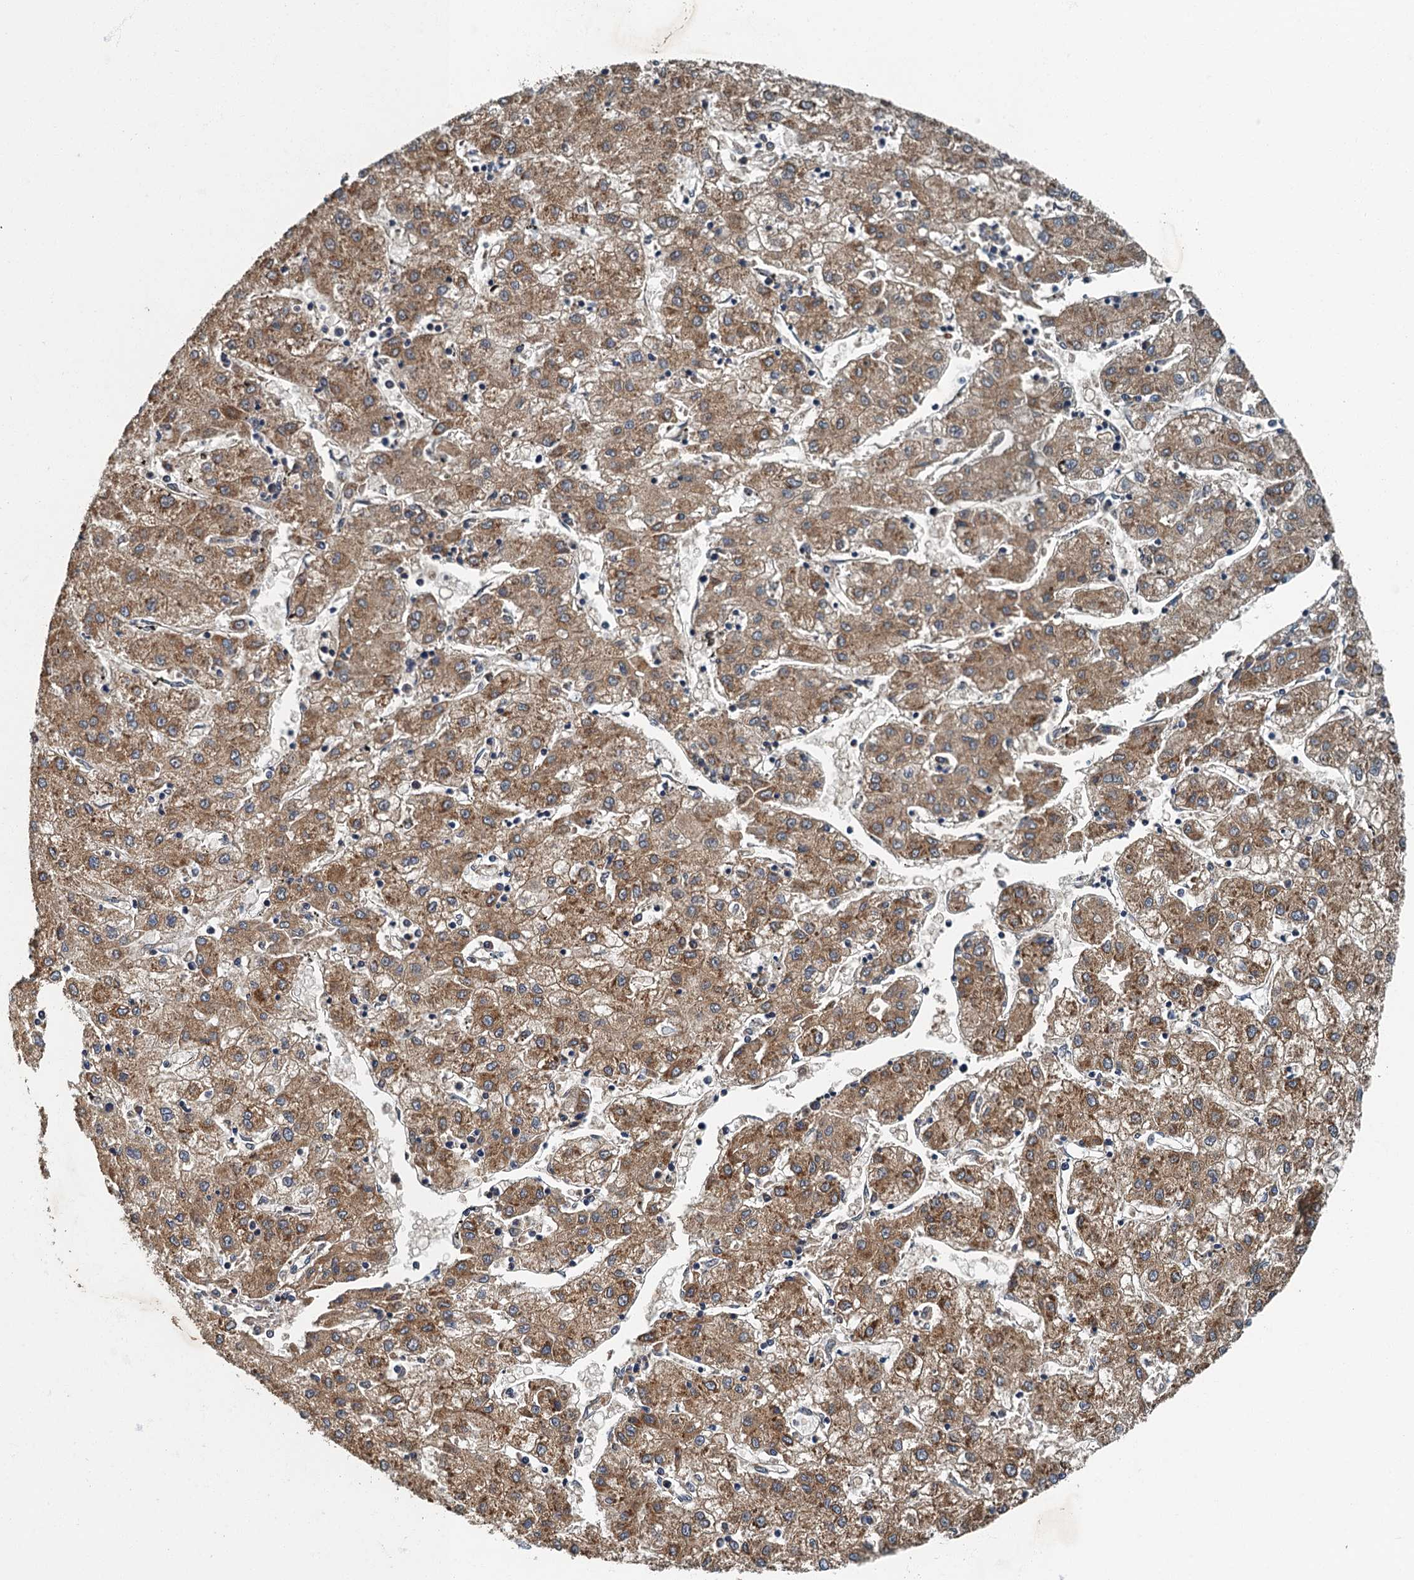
{"staining": {"intensity": "moderate", "quantity": ">75%", "location": "cytoplasmic/membranous"}, "tissue": "liver cancer", "cell_type": "Tumor cells", "image_type": "cancer", "snomed": [{"axis": "morphology", "description": "Carcinoma, Hepatocellular, NOS"}, {"axis": "topography", "description": "Liver"}], "caption": "IHC photomicrograph of liver cancer (hepatocellular carcinoma) stained for a protein (brown), which demonstrates medium levels of moderate cytoplasmic/membranous expression in about >75% of tumor cells.", "gene": "DDX49", "patient": {"sex": "male", "age": 72}}